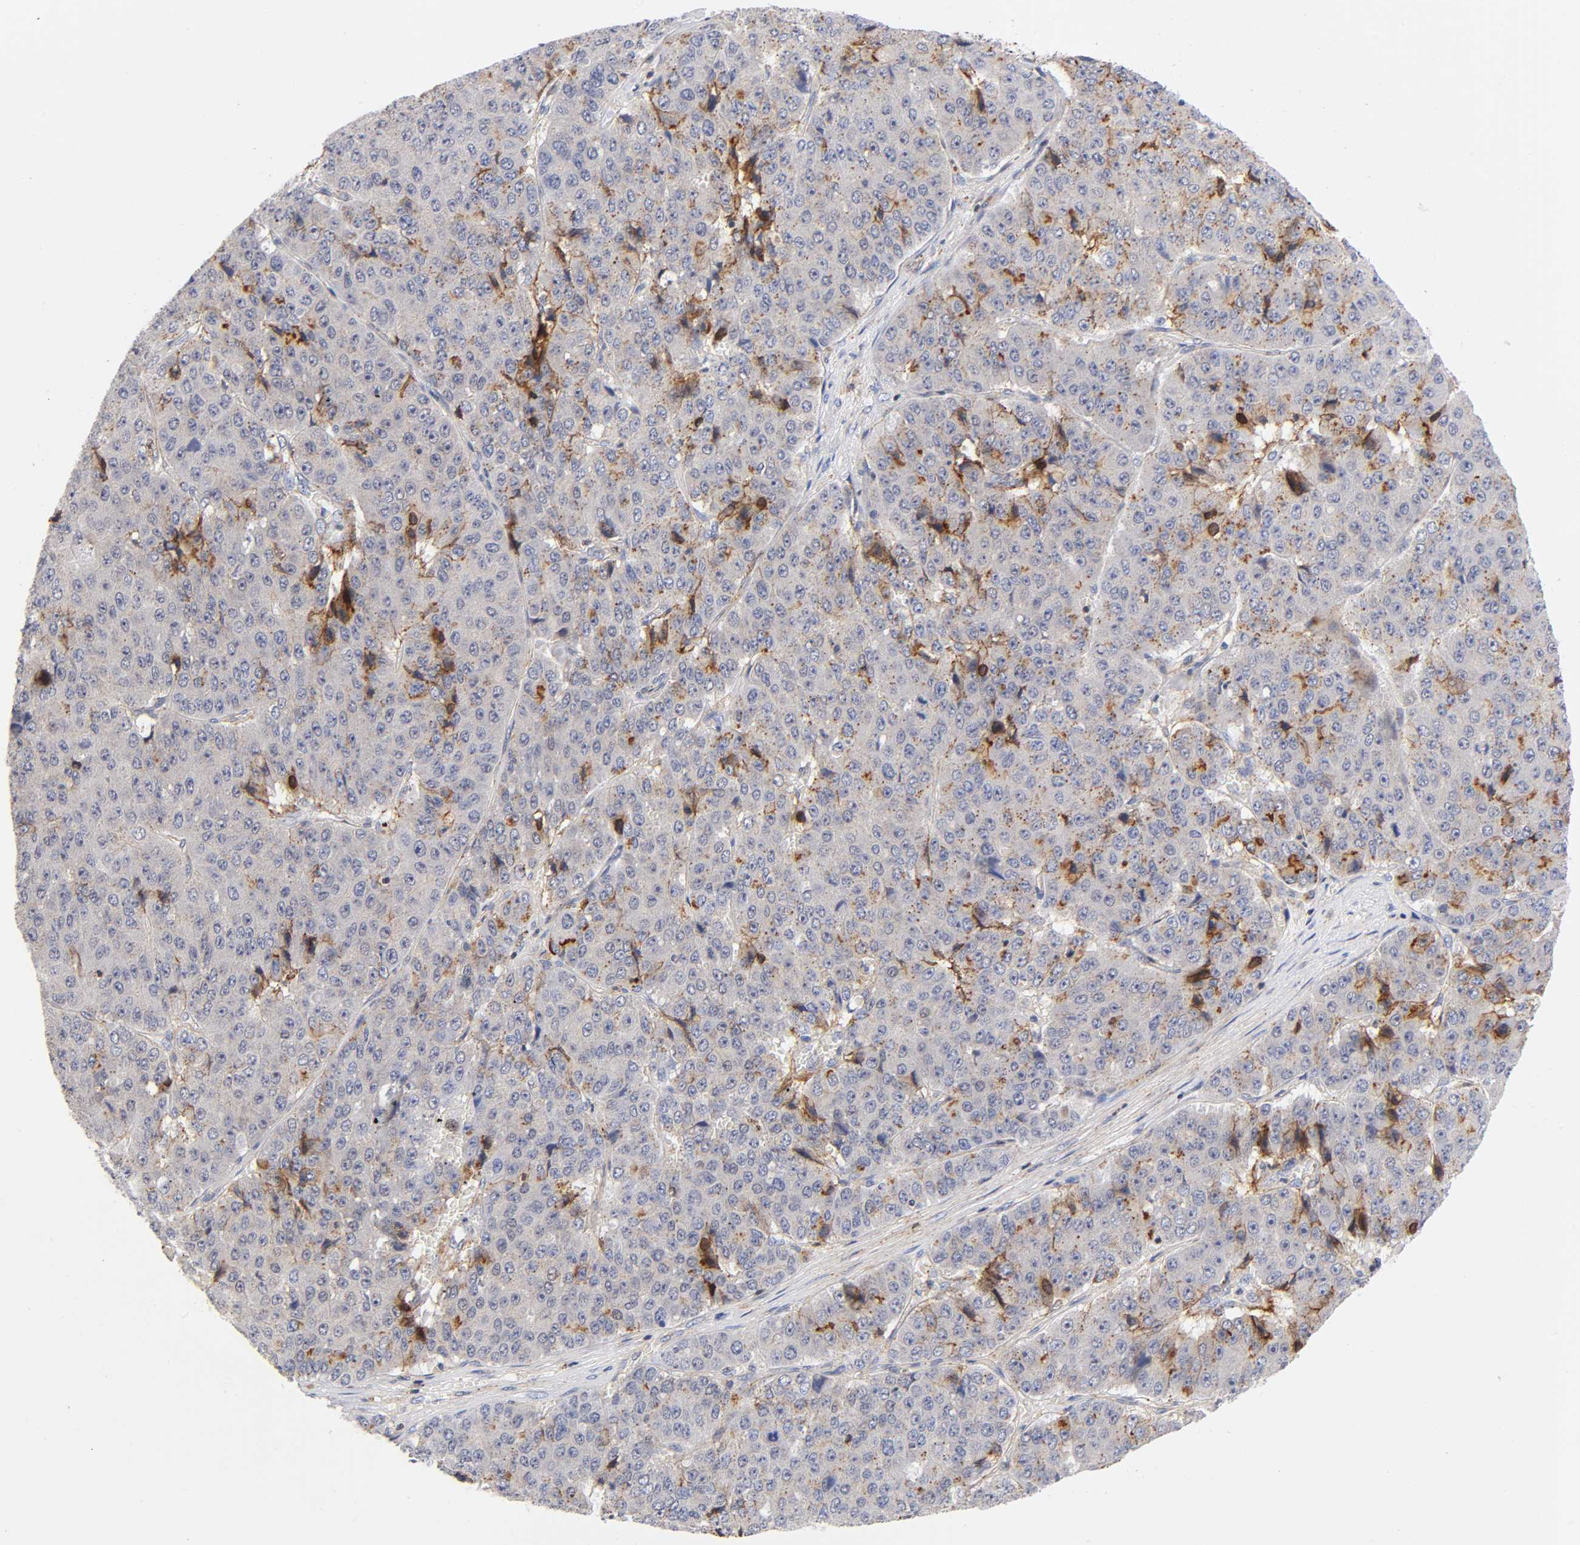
{"staining": {"intensity": "moderate", "quantity": "<25%", "location": "cytoplasmic/membranous"}, "tissue": "pancreatic cancer", "cell_type": "Tumor cells", "image_type": "cancer", "snomed": [{"axis": "morphology", "description": "Adenocarcinoma, NOS"}, {"axis": "topography", "description": "Pancreas"}], "caption": "Moderate cytoplasmic/membranous expression for a protein is present in about <25% of tumor cells of adenocarcinoma (pancreatic) using immunohistochemistry (IHC).", "gene": "ANXA7", "patient": {"sex": "male", "age": 50}}